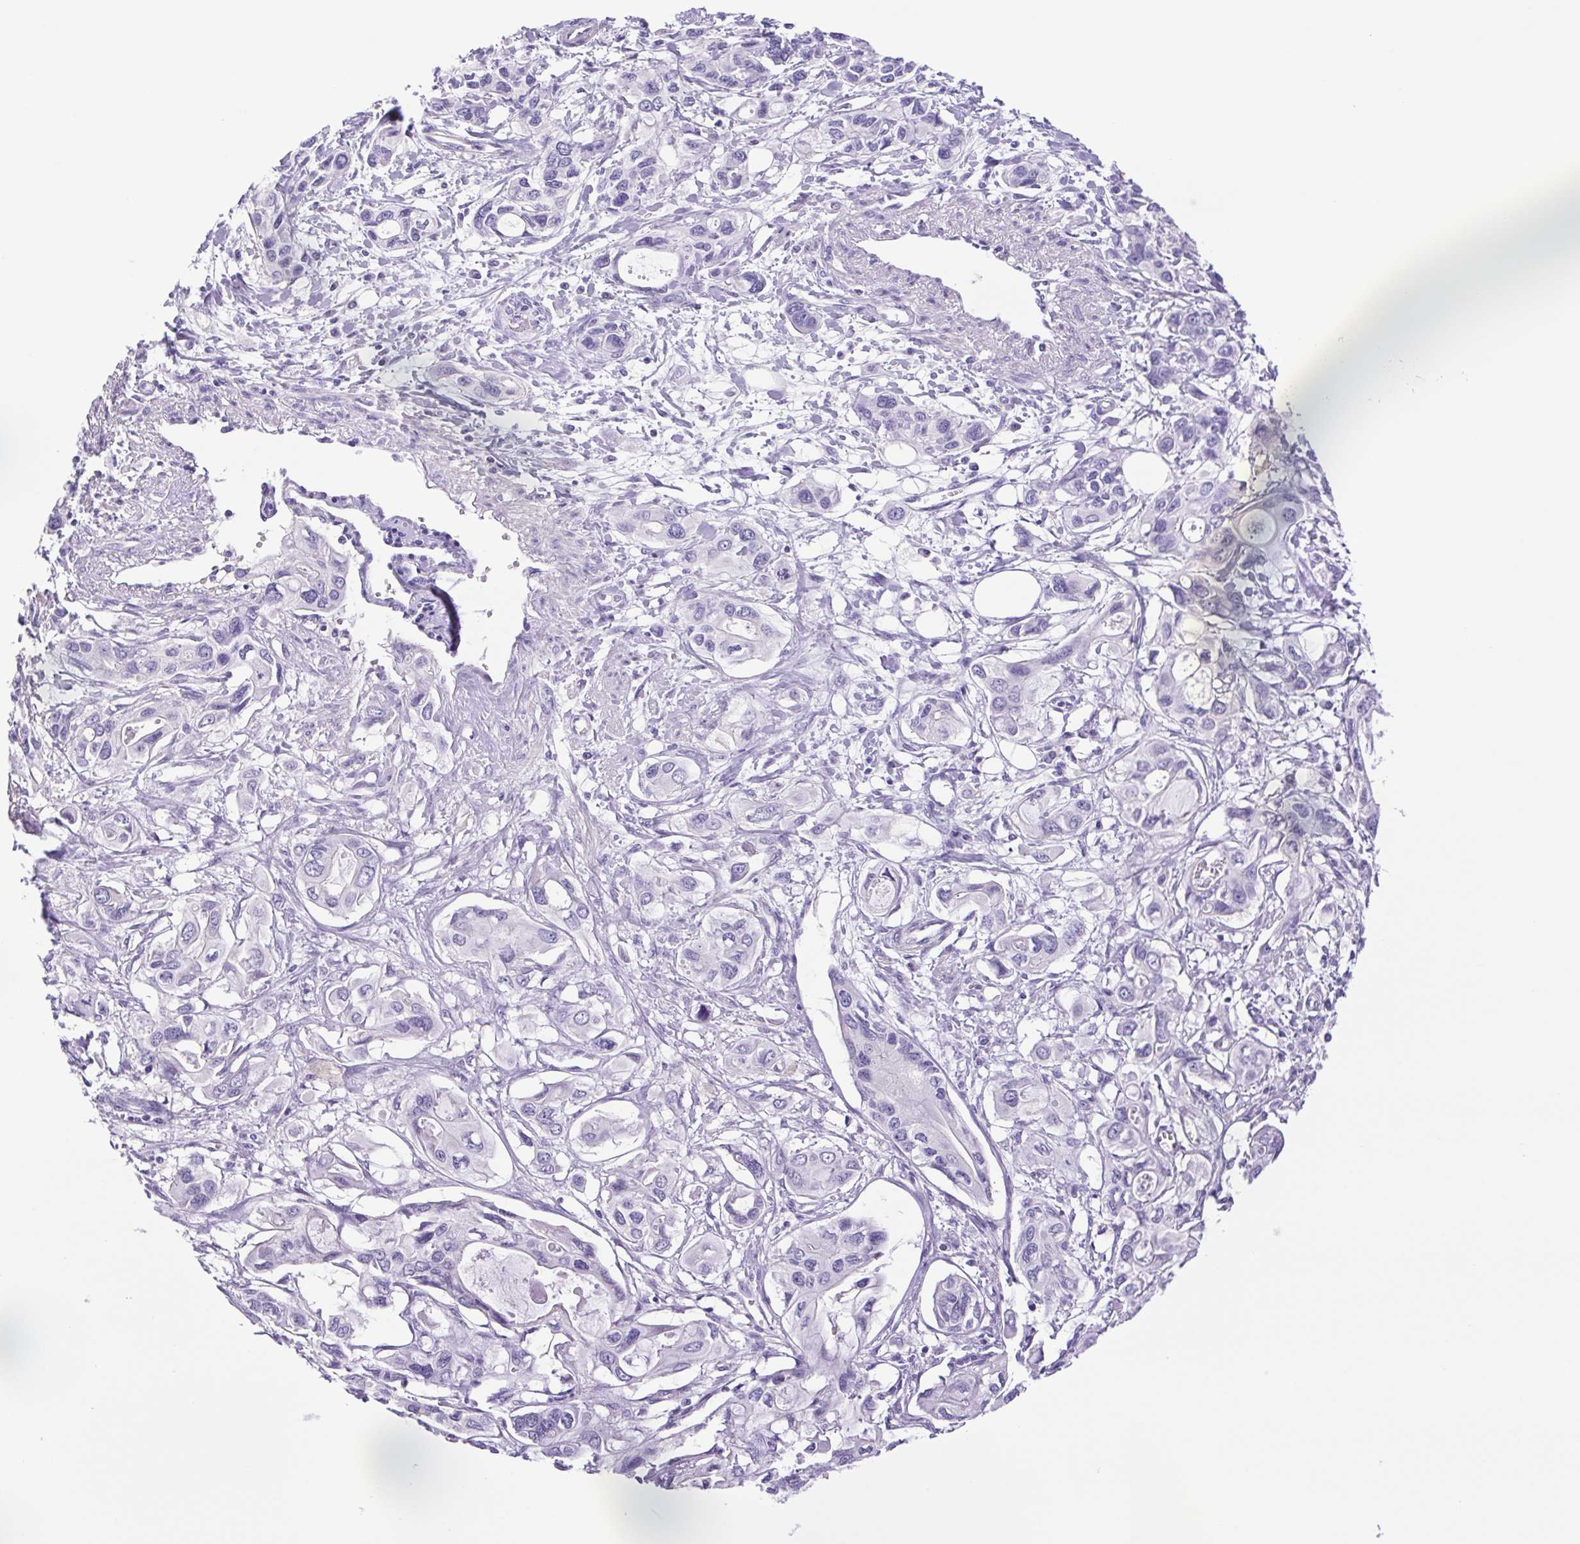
{"staining": {"intensity": "negative", "quantity": "none", "location": "none"}, "tissue": "pancreatic cancer", "cell_type": "Tumor cells", "image_type": "cancer", "snomed": [{"axis": "morphology", "description": "Adenocarcinoma, NOS"}, {"axis": "topography", "description": "Pancreas"}], "caption": "IHC image of neoplastic tissue: human pancreatic adenocarcinoma stained with DAB (3,3'-diaminobenzidine) reveals no significant protein staining in tumor cells.", "gene": "CDSN", "patient": {"sex": "male", "age": 60}}